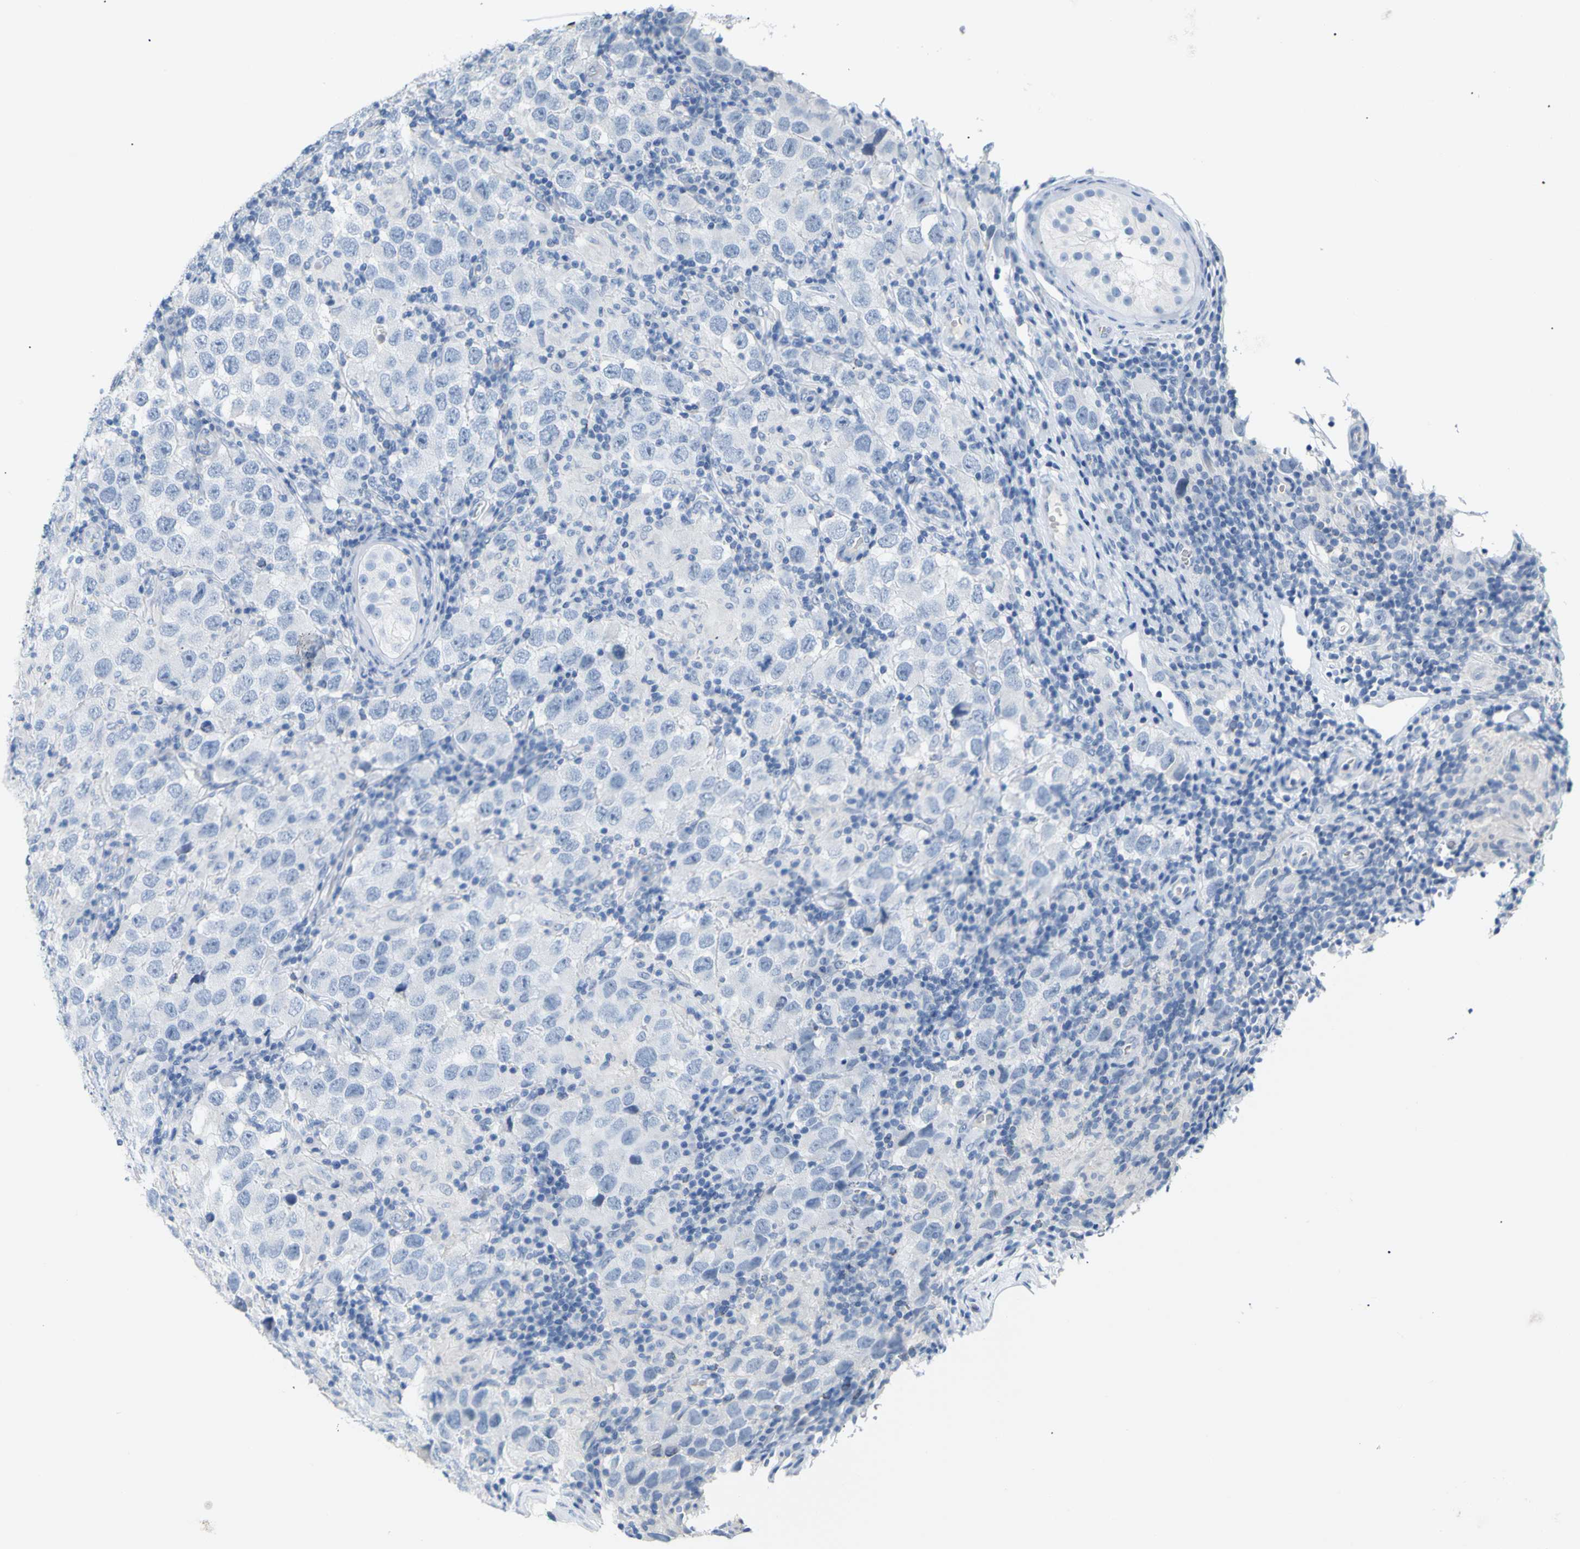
{"staining": {"intensity": "negative", "quantity": "none", "location": "none"}, "tissue": "testis cancer", "cell_type": "Tumor cells", "image_type": "cancer", "snomed": [{"axis": "morphology", "description": "Carcinoma, Embryonal, NOS"}, {"axis": "topography", "description": "Testis"}], "caption": "IHC of testis cancer shows no staining in tumor cells.", "gene": "OPN1SW", "patient": {"sex": "male", "age": 21}}